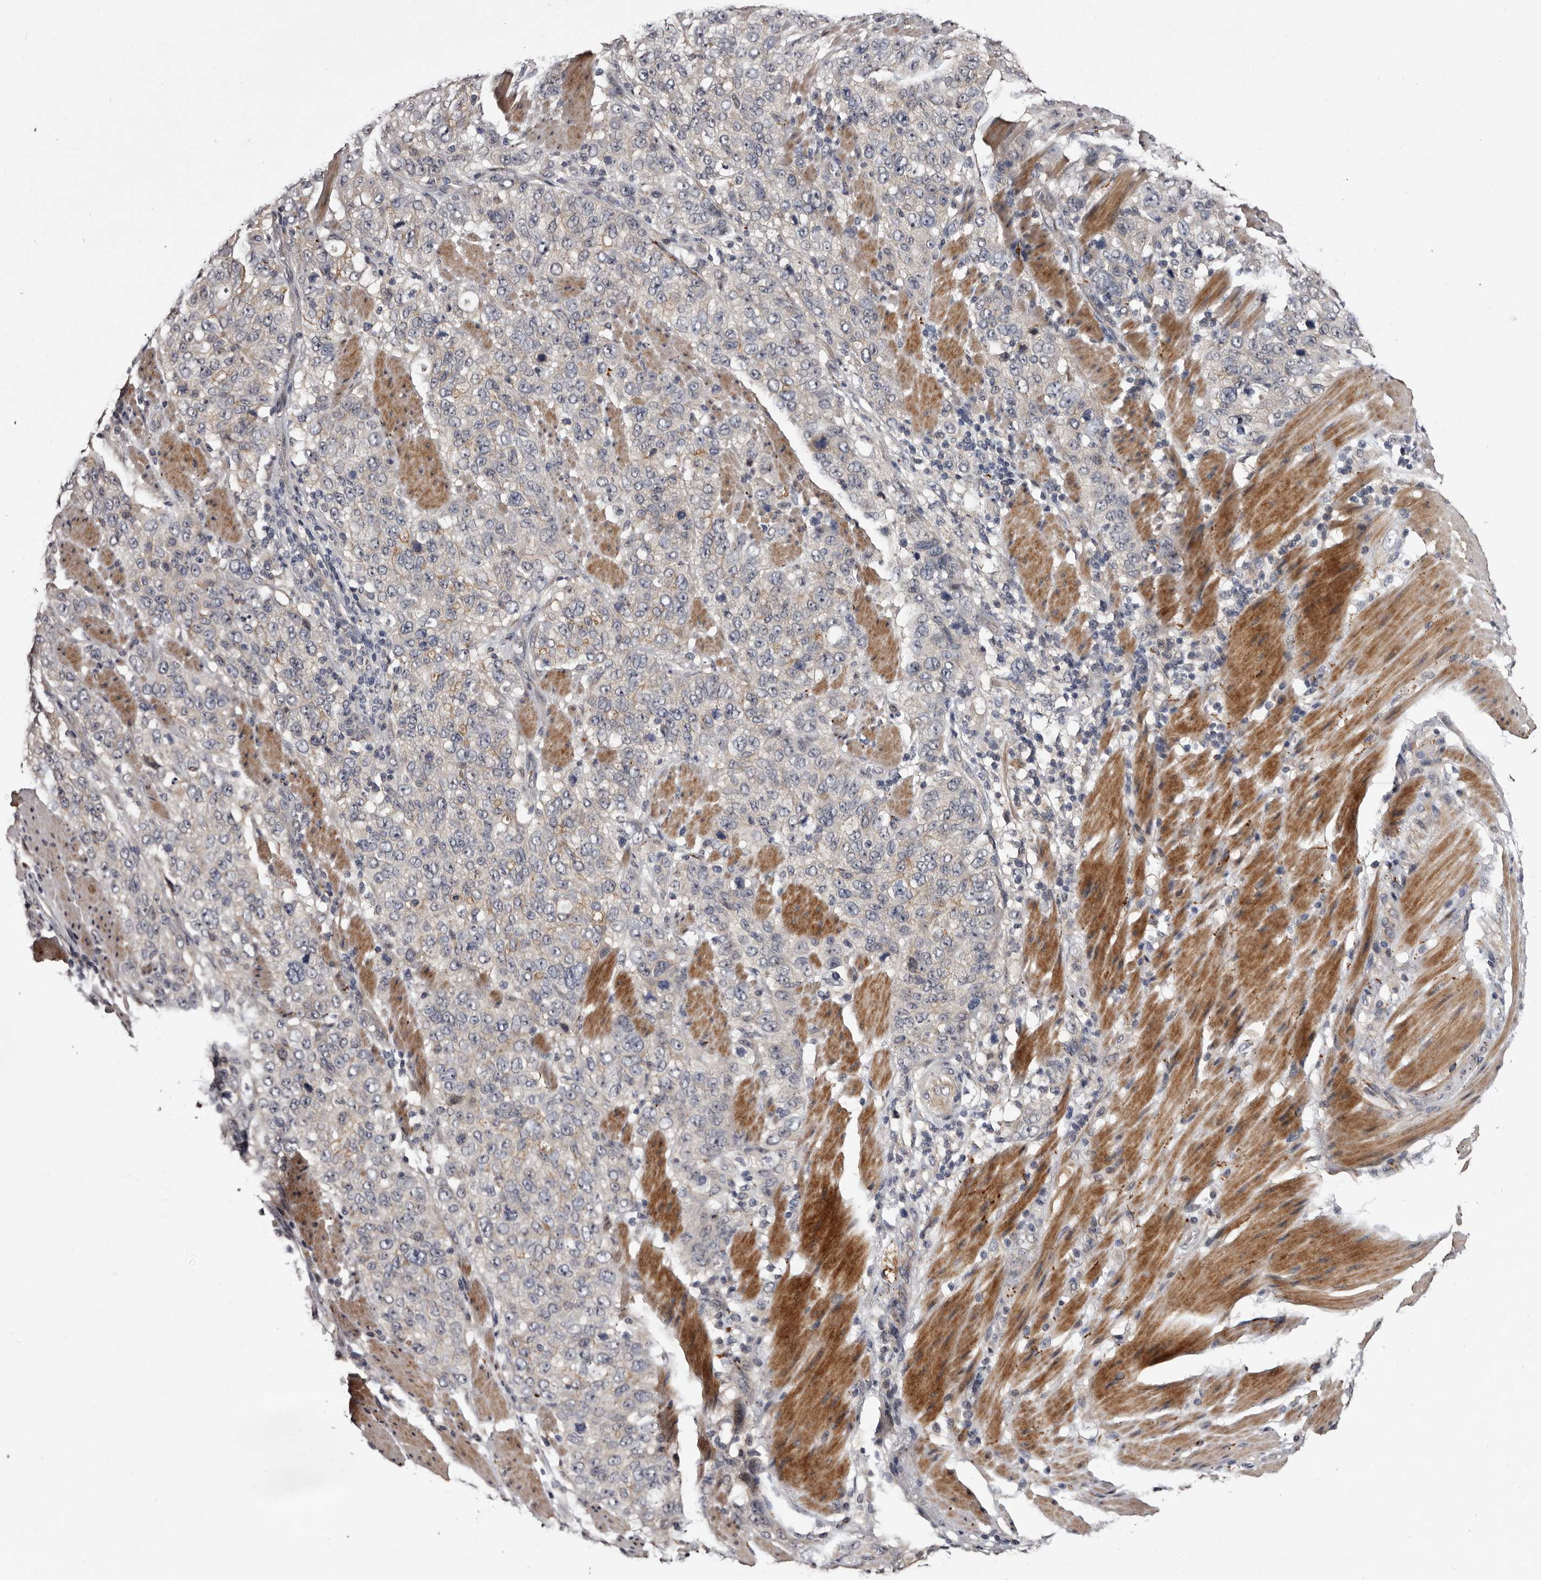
{"staining": {"intensity": "negative", "quantity": "none", "location": "none"}, "tissue": "stomach cancer", "cell_type": "Tumor cells", "image_type": "cancer", "snomed": [{"axis": "morphology", "description": "Adenocarcinoma, NOS"}, {"axis": "topography", "description": "Stomach"}], "caption": "High power microscopy micrograph of an IHC image of adenocarcinoma (stomach), revealing no significant staining in tumor cells. Brightfield microscopy of immunohistochemistry stained with DAB (brown) and hematoxylin (blue), captured at high magnification.", "gene": "LANCL2", "patient": {"sex": "male", "age": 48}}